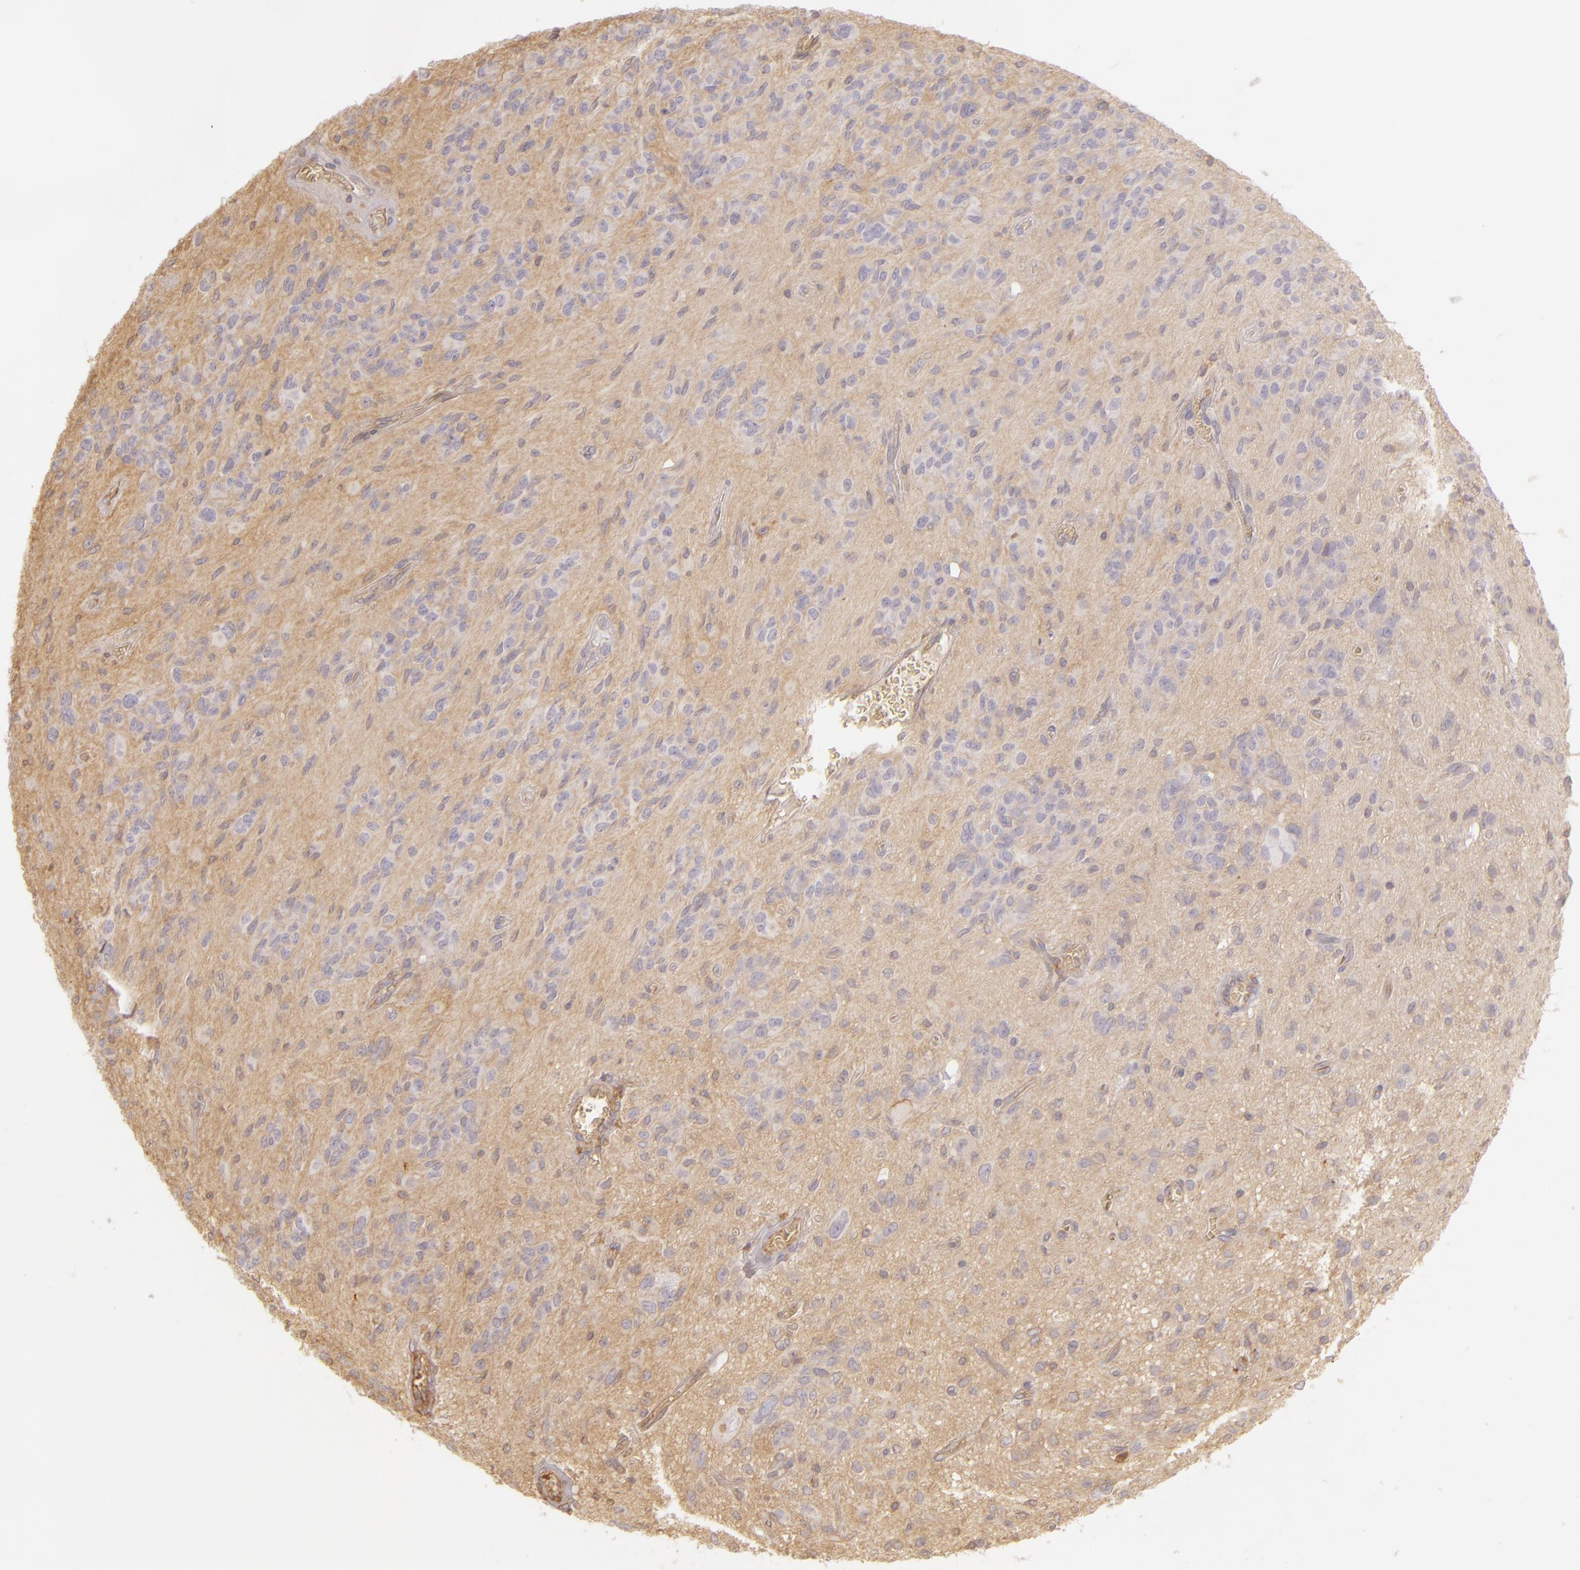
{"staining": {"intensity": "negative", "quantity": "none", "location": "none"}, "tissue": "glioma", "cell_type": "Tumor cells", "image_type": "cancer", "snomed": [{"axis": "morphology", "description": "Glioma, malignant, Low grade"}, {"axis": "topography", "description": "Brain"}], "caption": "Immunohistochemistry of human glioma shows no expression in tumor cells.", "gene": "CD59", "patient": {"sex": "female", "age": 15}}